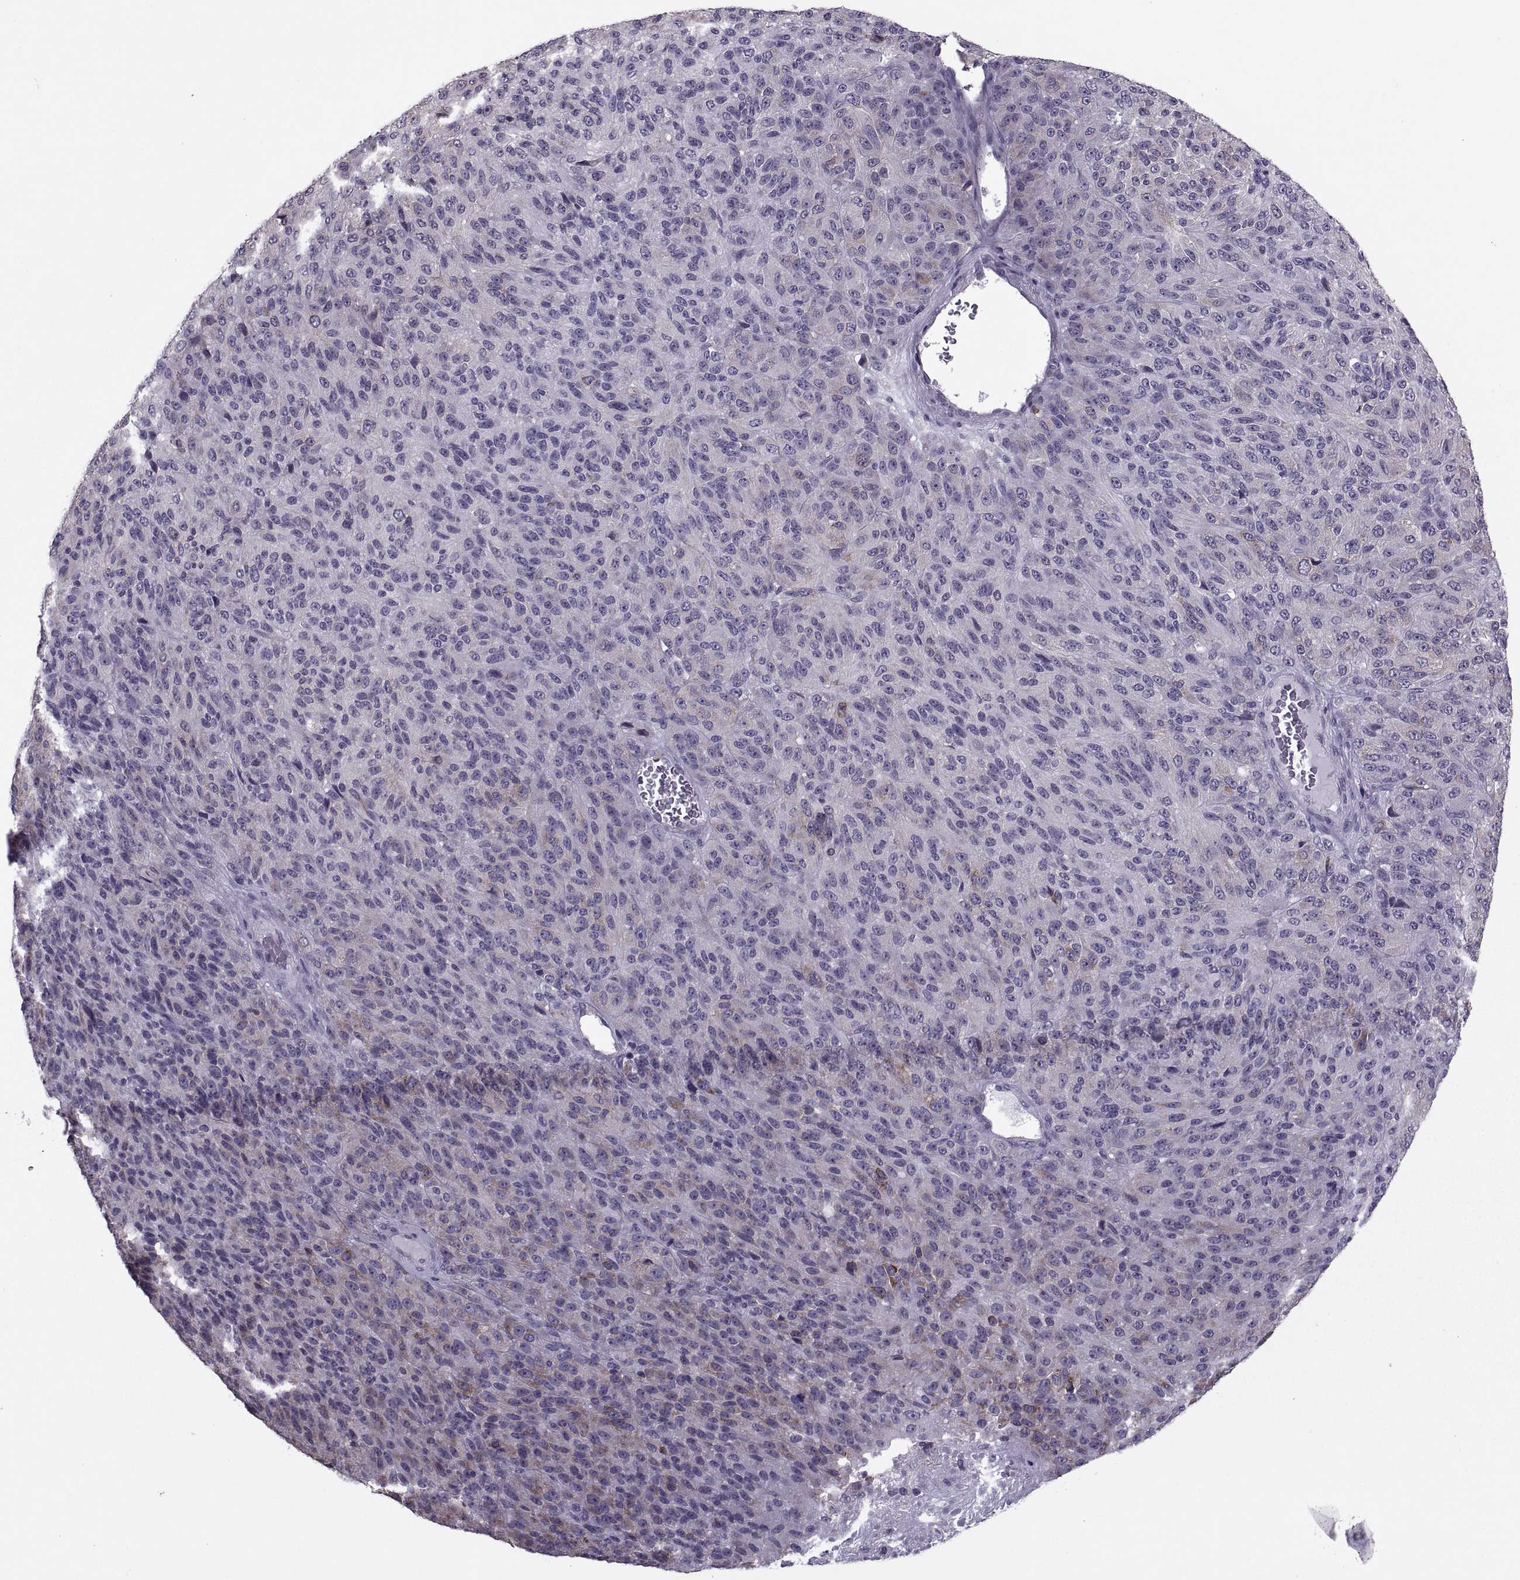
{"staining": {"intensity": "negative", "quantity": "none", "location": "none"}, "tissue": "melanoma", "cell_type": "Tumor cells", "image_type": "cancer", "snomed": [{"axis": "morphology", "description": "Malignant melanoma, Metastatic site"}, {"axis": "topography", "description": "Brain"}], "caption": "There is no significant staining in tumor cells of melanoma.", "gene": "PABPC1", "patient": {"sex": "female", "age": 56}}